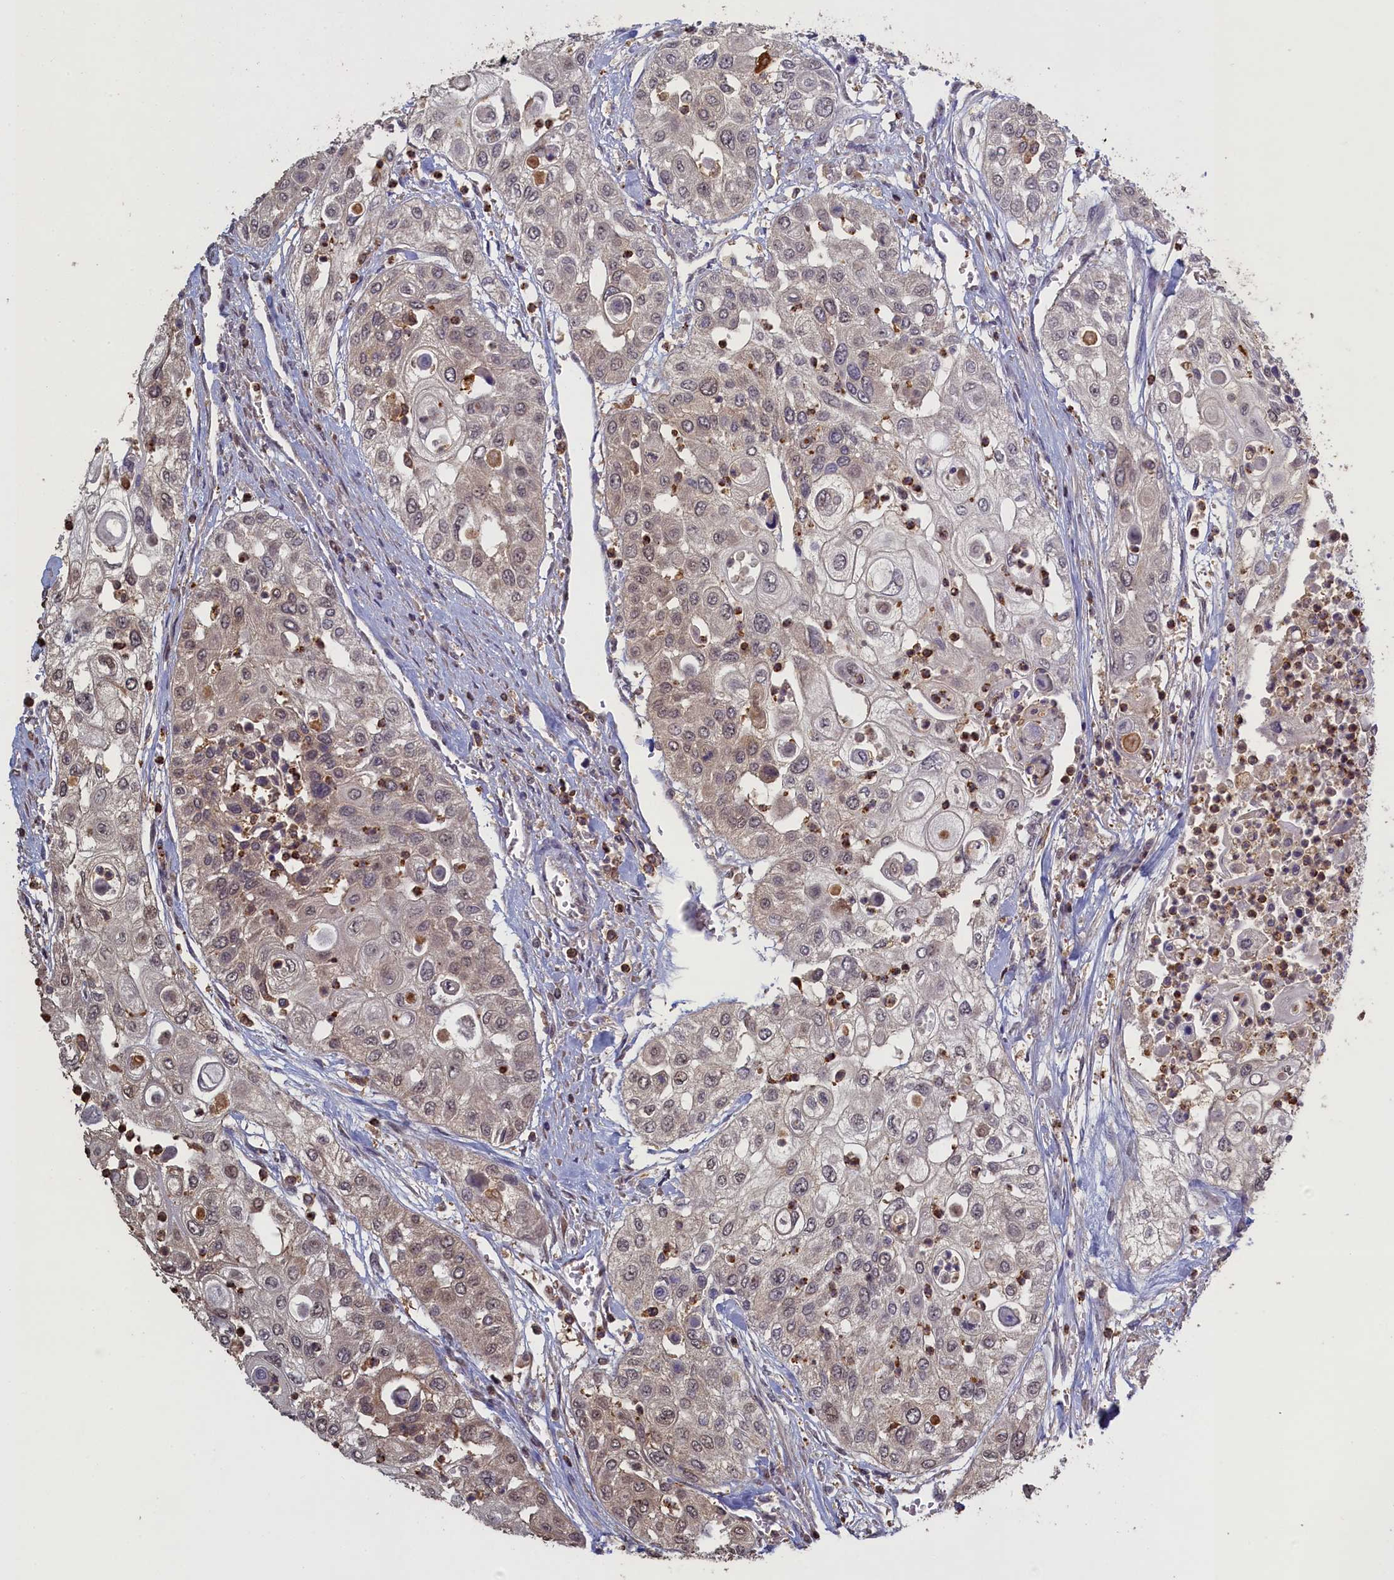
{"staining": {"intensity": "weak", "quantity": "<25%", "location": "cytoplasmic/membranous"}, "tissue": "urothelial cancer", "cell_type": "Tumor cells", "image_type": "cancer", "snomed": [{"axis": "morphology", "description": "Urothelial carcinoma, High grade"}, {"axis": "topography", "description": "Urinary bladder"}], "caption": "Tumor cells show no significant protein expression in urothelial cancer. Nuclei are stained in blue.", "gene": "UCHL3", "patient": {"sex": "female", "age": 79}}